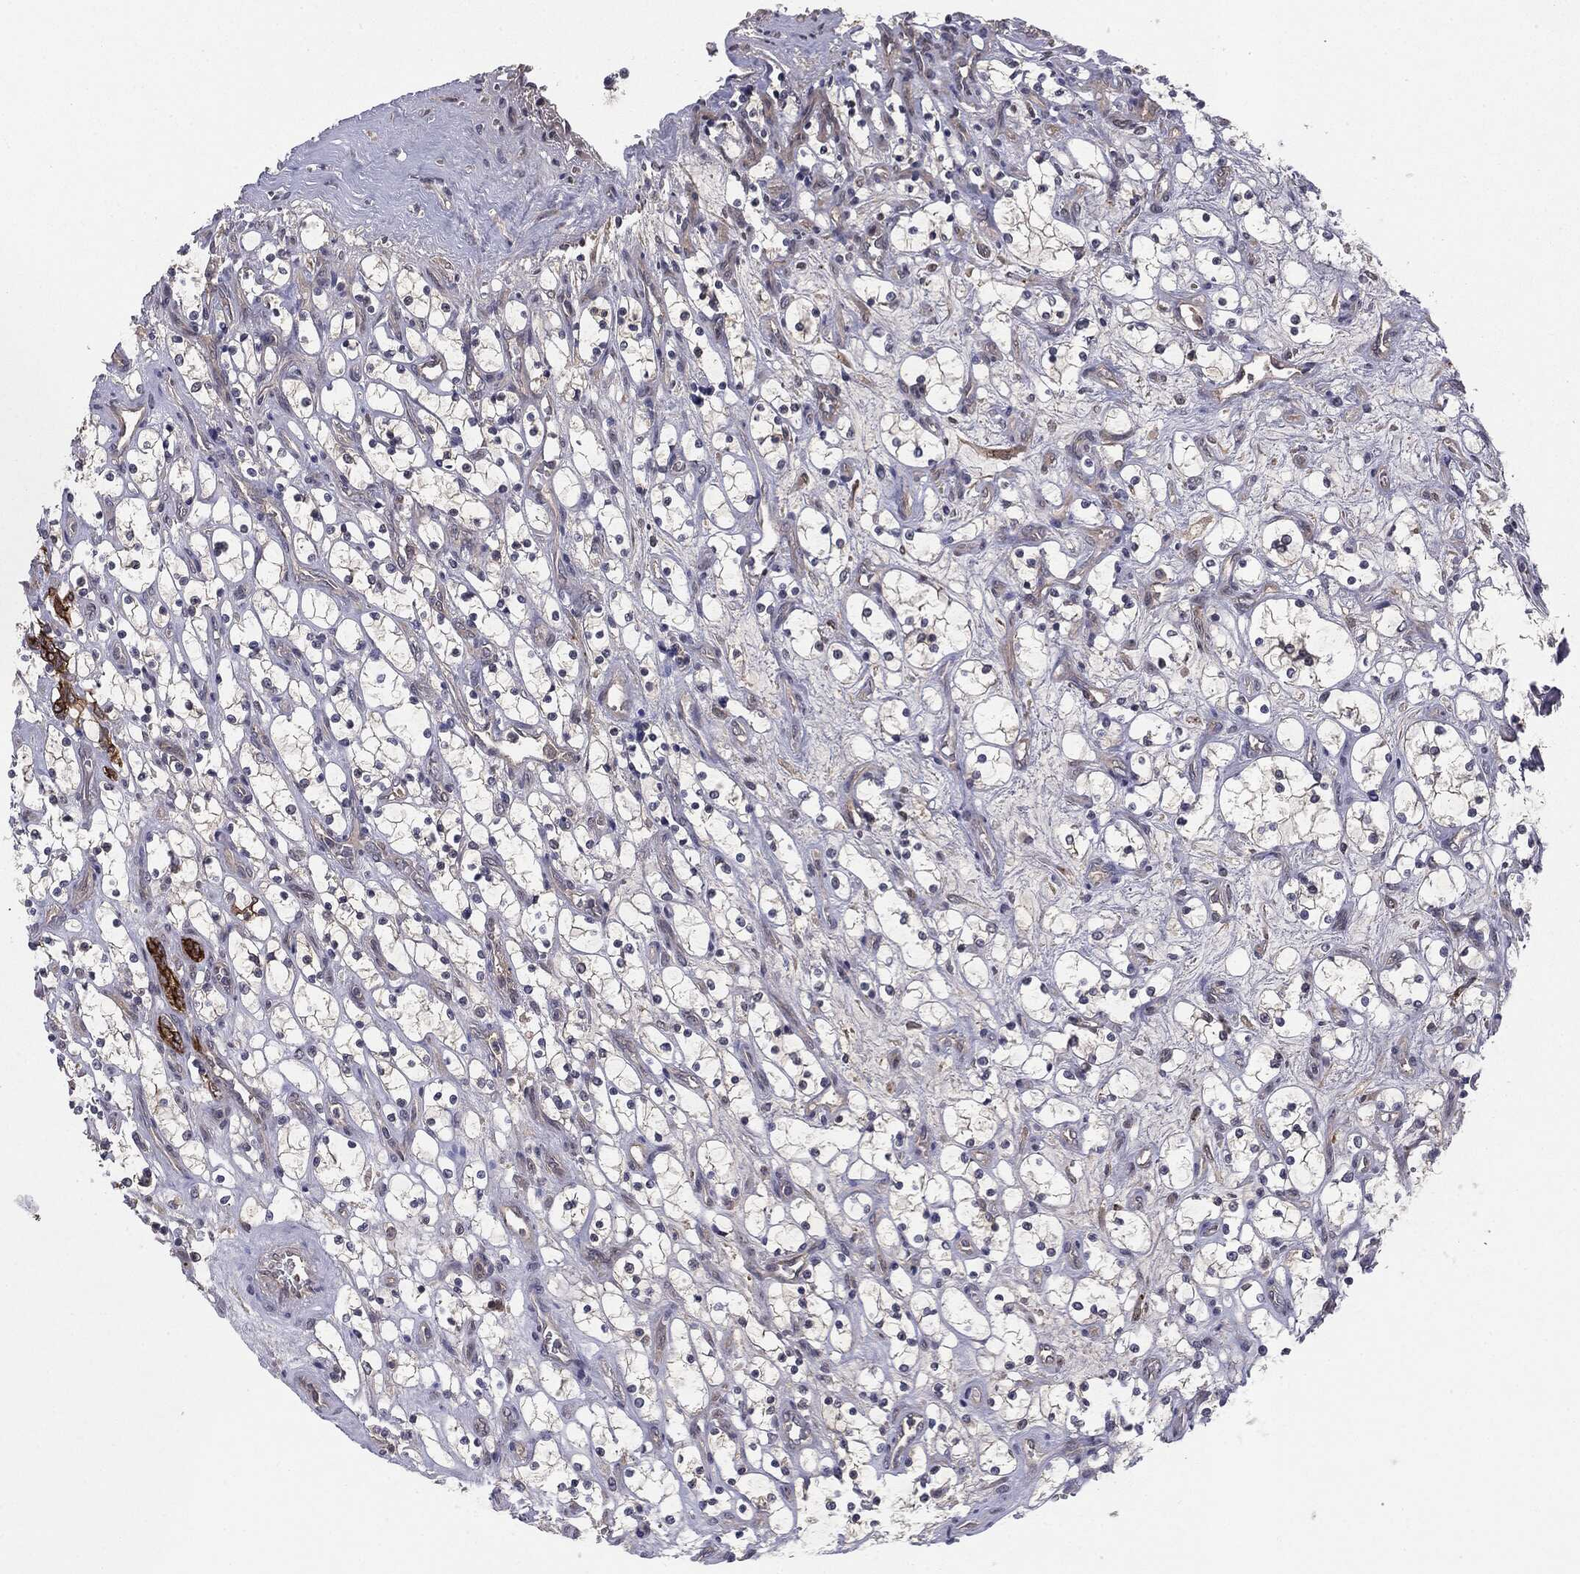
{"staining": {"intensity": "negative", "quantity": "none", "location": "none"}, "tissue": "renal cancer", "cell_type": "Tumor cells", "image_type": "cancer", "snomed": [{"axis": "morphology", "description": "Adenocarcinoma, NOS"}, {"axis": "topography", "description": "Kidney"}], "caption": "IHC image of neoplastic tissue: renal cancer stained with DAB shows no significant protein positivity in tumor cells.", "gene": "KRT7", "patient": {"sex": "female", "age": 69}}